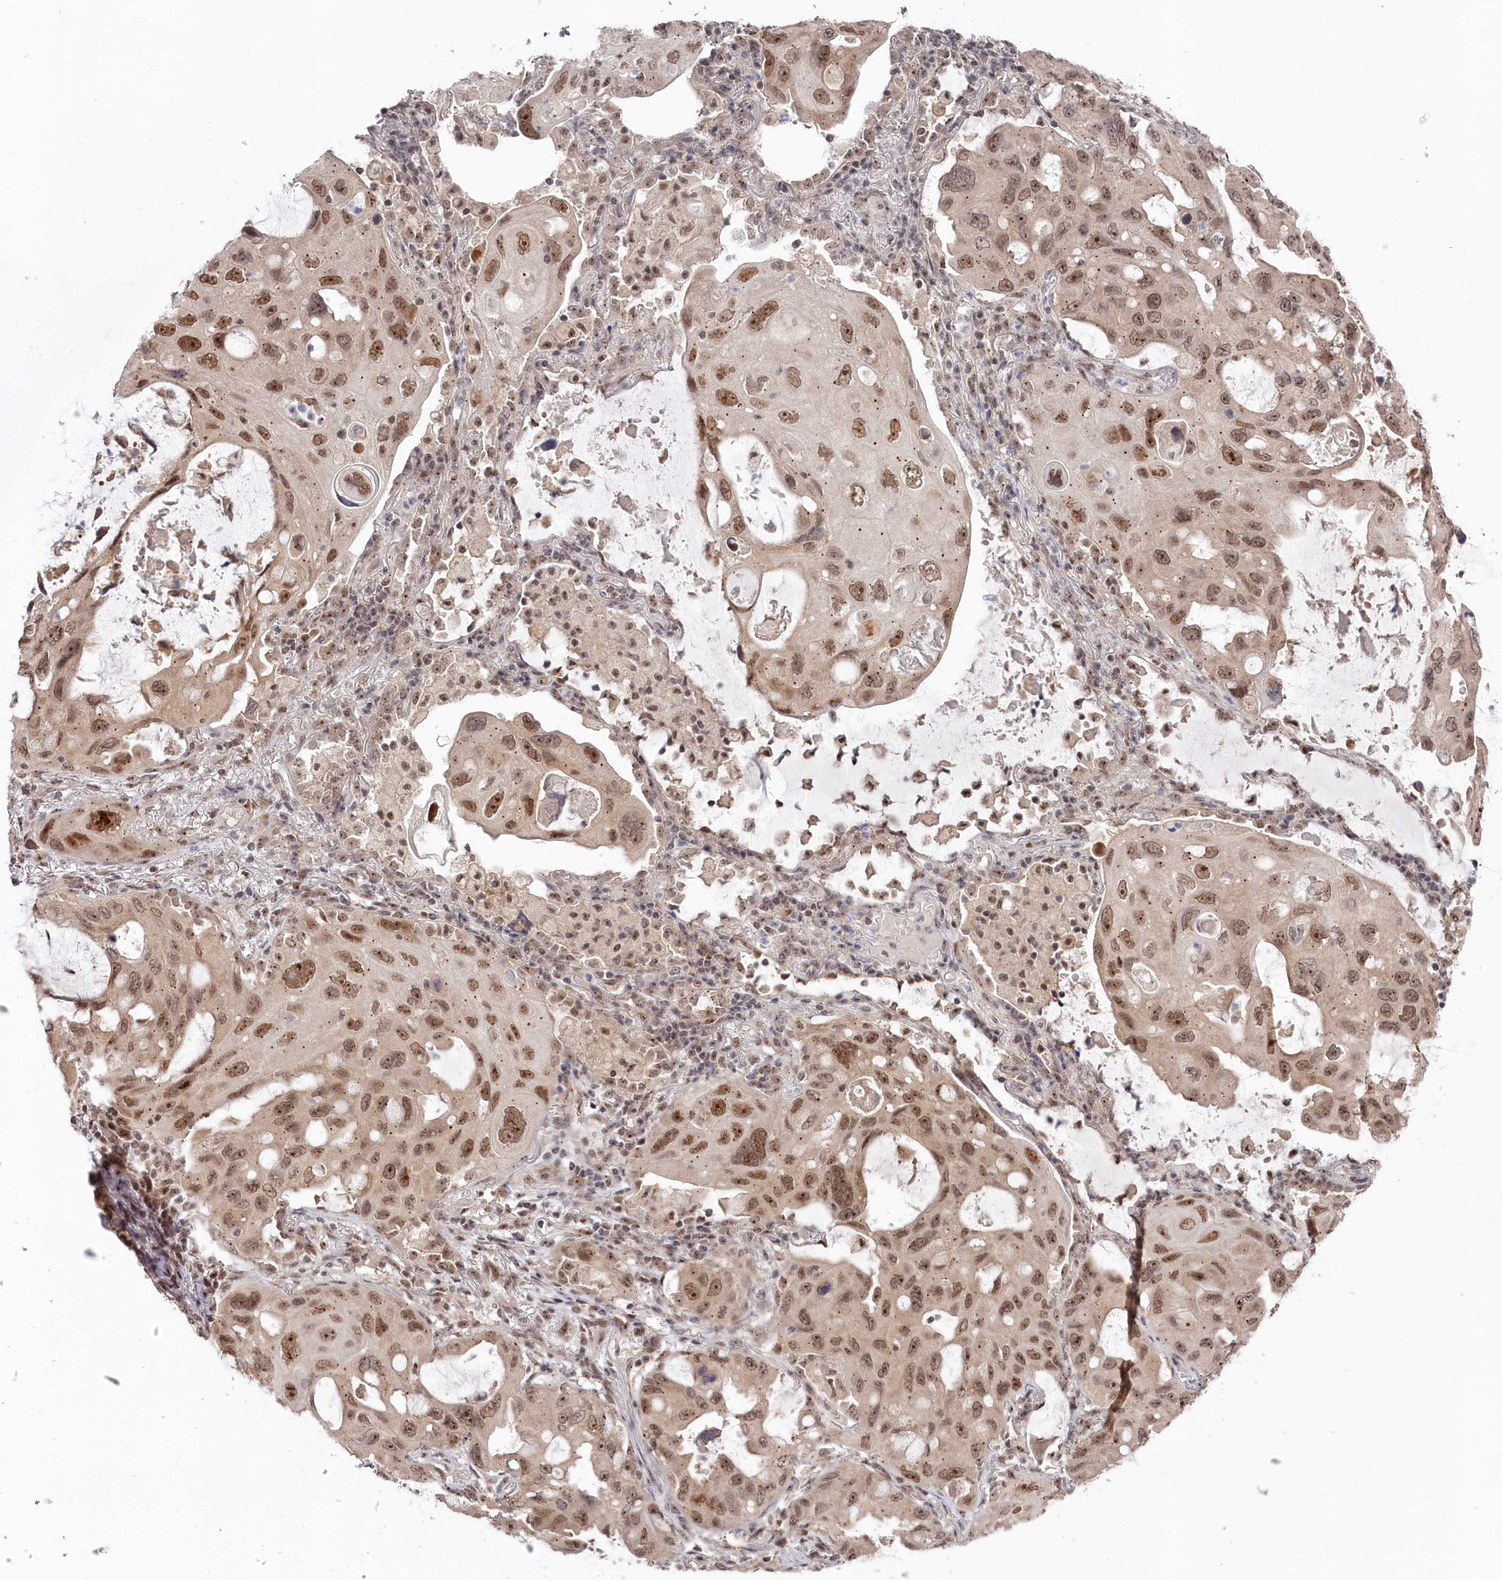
{"staining": {"intensity": "moderate", "quantity": ">75%", "location": "nuclear"}, "tissue": "lung cancer", "cell_type": "Tumor cells", "image_type": "cancer", "snomed": [{"axis": "morphology", "description": "Squamous cell carcinoma, NOS"}, {"axis": "topography", "description": "Lung"}], "caption": "Moderate nuclear expression for a protein is seen in approximately >75% of tumor cells of squamous cell carcinoma (lung) using immunohistochemistry.", "gene": "EXOSC1", "patient": {"sex": "female", "age": 73}}